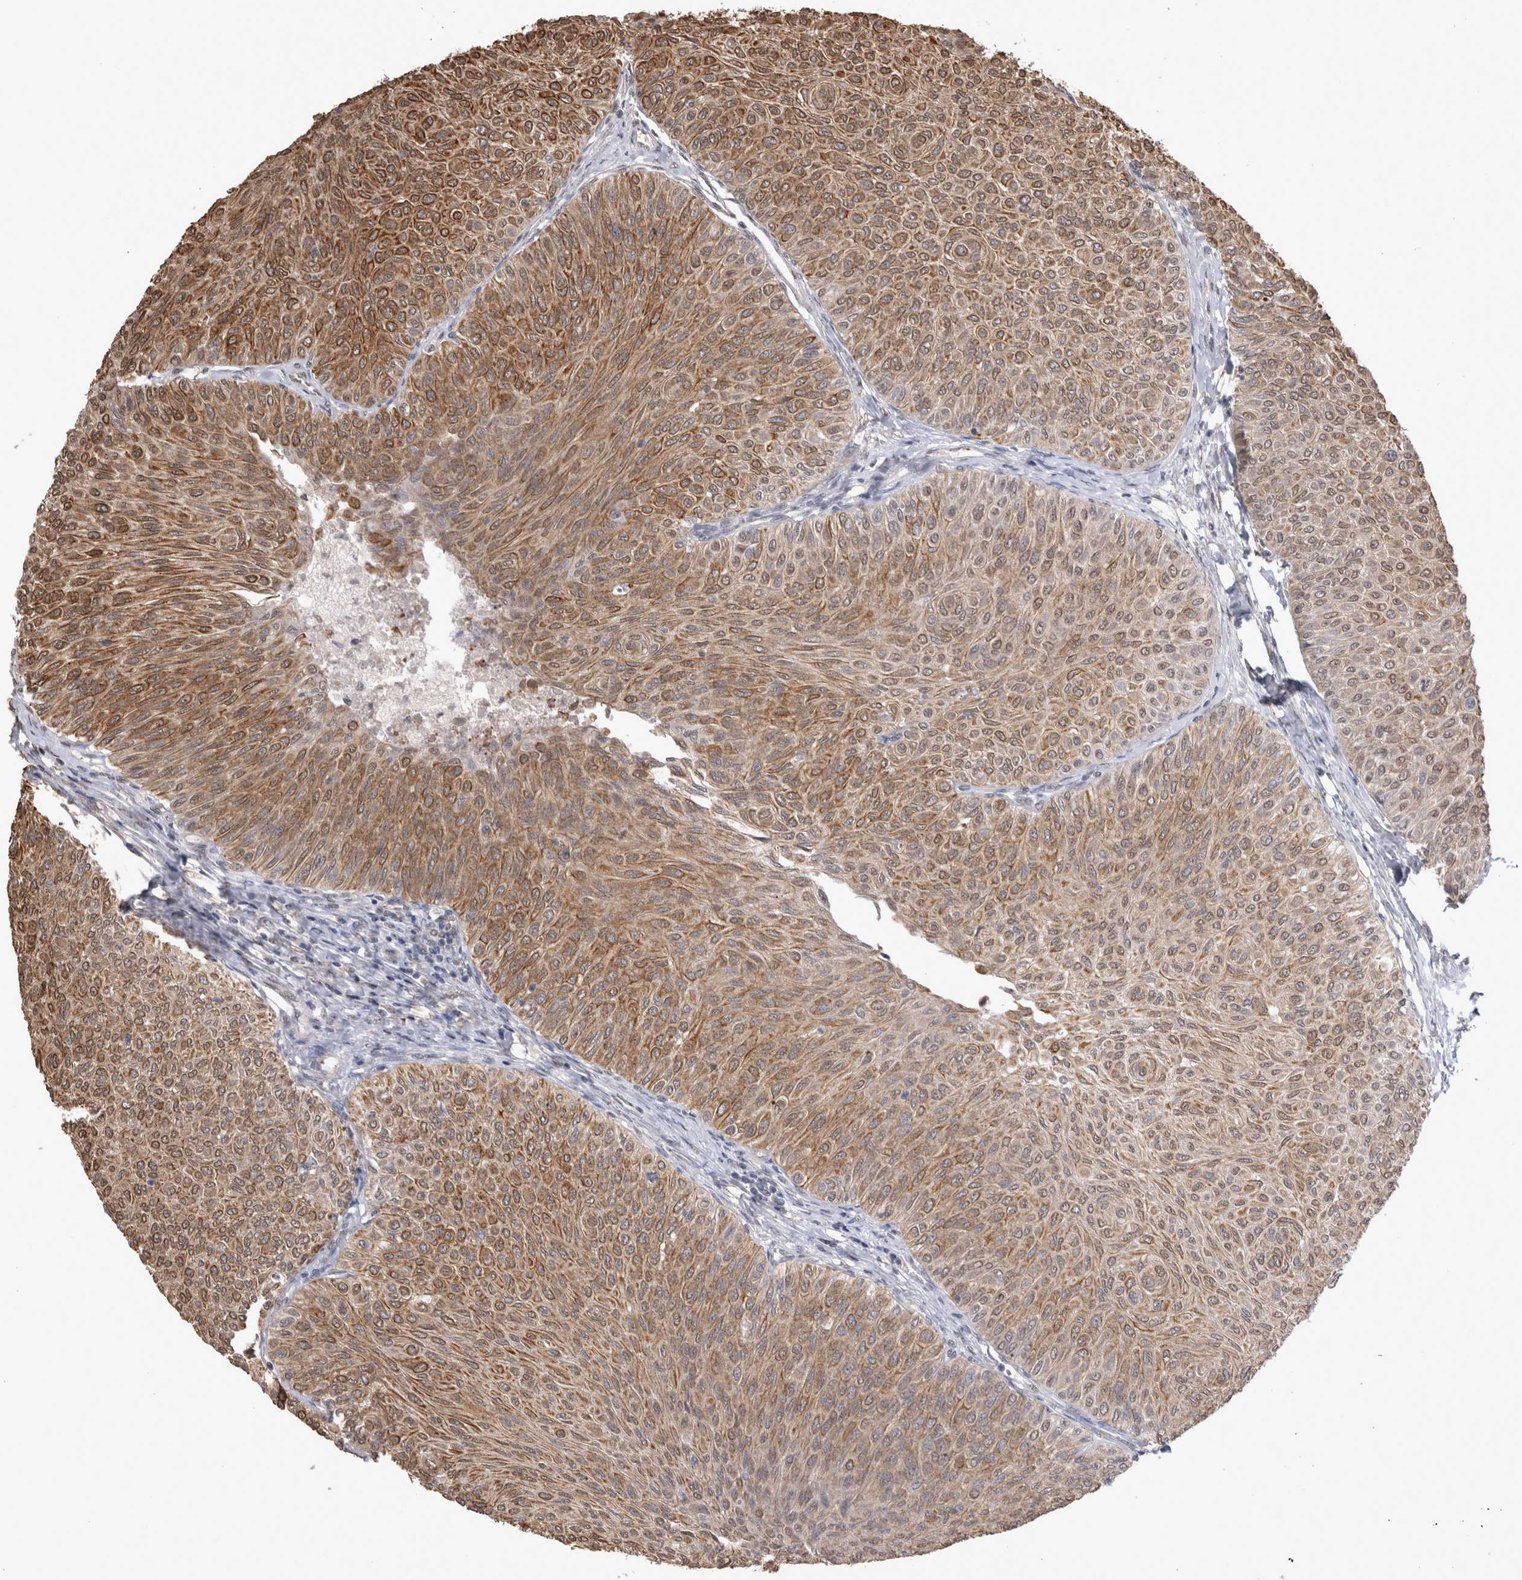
{"staining": {"intensity": "moderate", "quantity": ">75%", "location": "cytoplasmic/membranous"}, "tissue": "urothelial cancer", "cell_type": "Tumor cells", "image_type": "cancer", "snomed": [{"axis": "morphology", "description": "Urothelial carcinoma, Low grade"}, {"axis": "topography", "description": "Urinary bladder"}], "caption": "This histopathology image exhibits low-grade urothelial carcinoma stained with IHC to label a protein in brown. The cytoplasmic/membranous of tumor cells show moderate positivity for the protein. Nuclei are counter-stained blue.", "gene": "PAK4", "patient": {"sex": "male", "age": 78}}